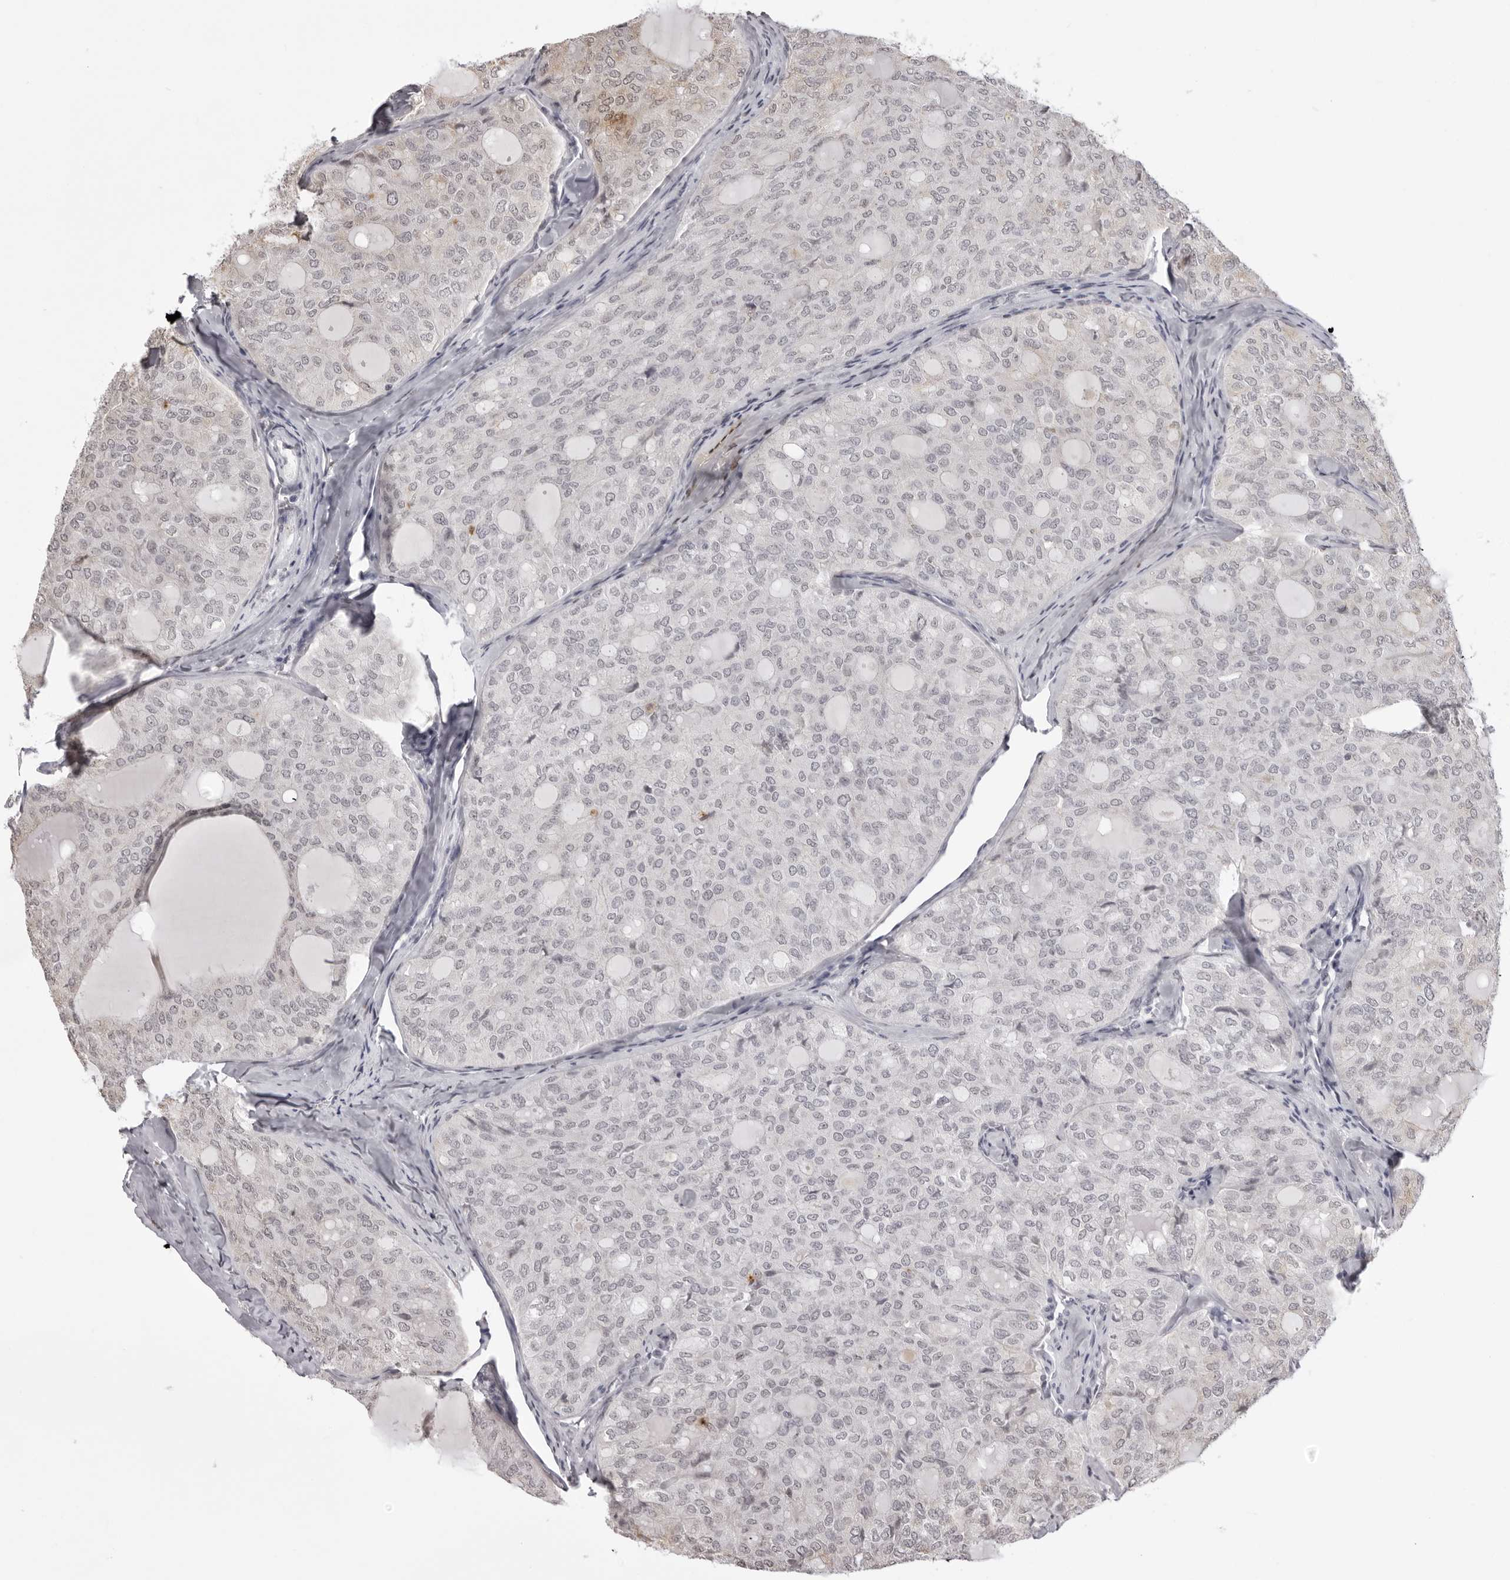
{"staining": {"intensity": "negative", "quantity": "none", "location": "none"}, "tissue": "thyroid cancer", "cell_type": "Tumor cells", "image_type": "cancer", "snomed": [{"axis": "morphology", "description": "Follicular adenoma carcinoma, NOS"}, {"axis": "topography", "description": "Thyroid gland"}], "caption": "Tumor cells show no significant protein staining in thyroid follicular adenoma carcinoma. (IHC, brightfield microscopy, high magnification).", "gene": "NTM", "patient": {"sex": "male", "age": 75}}